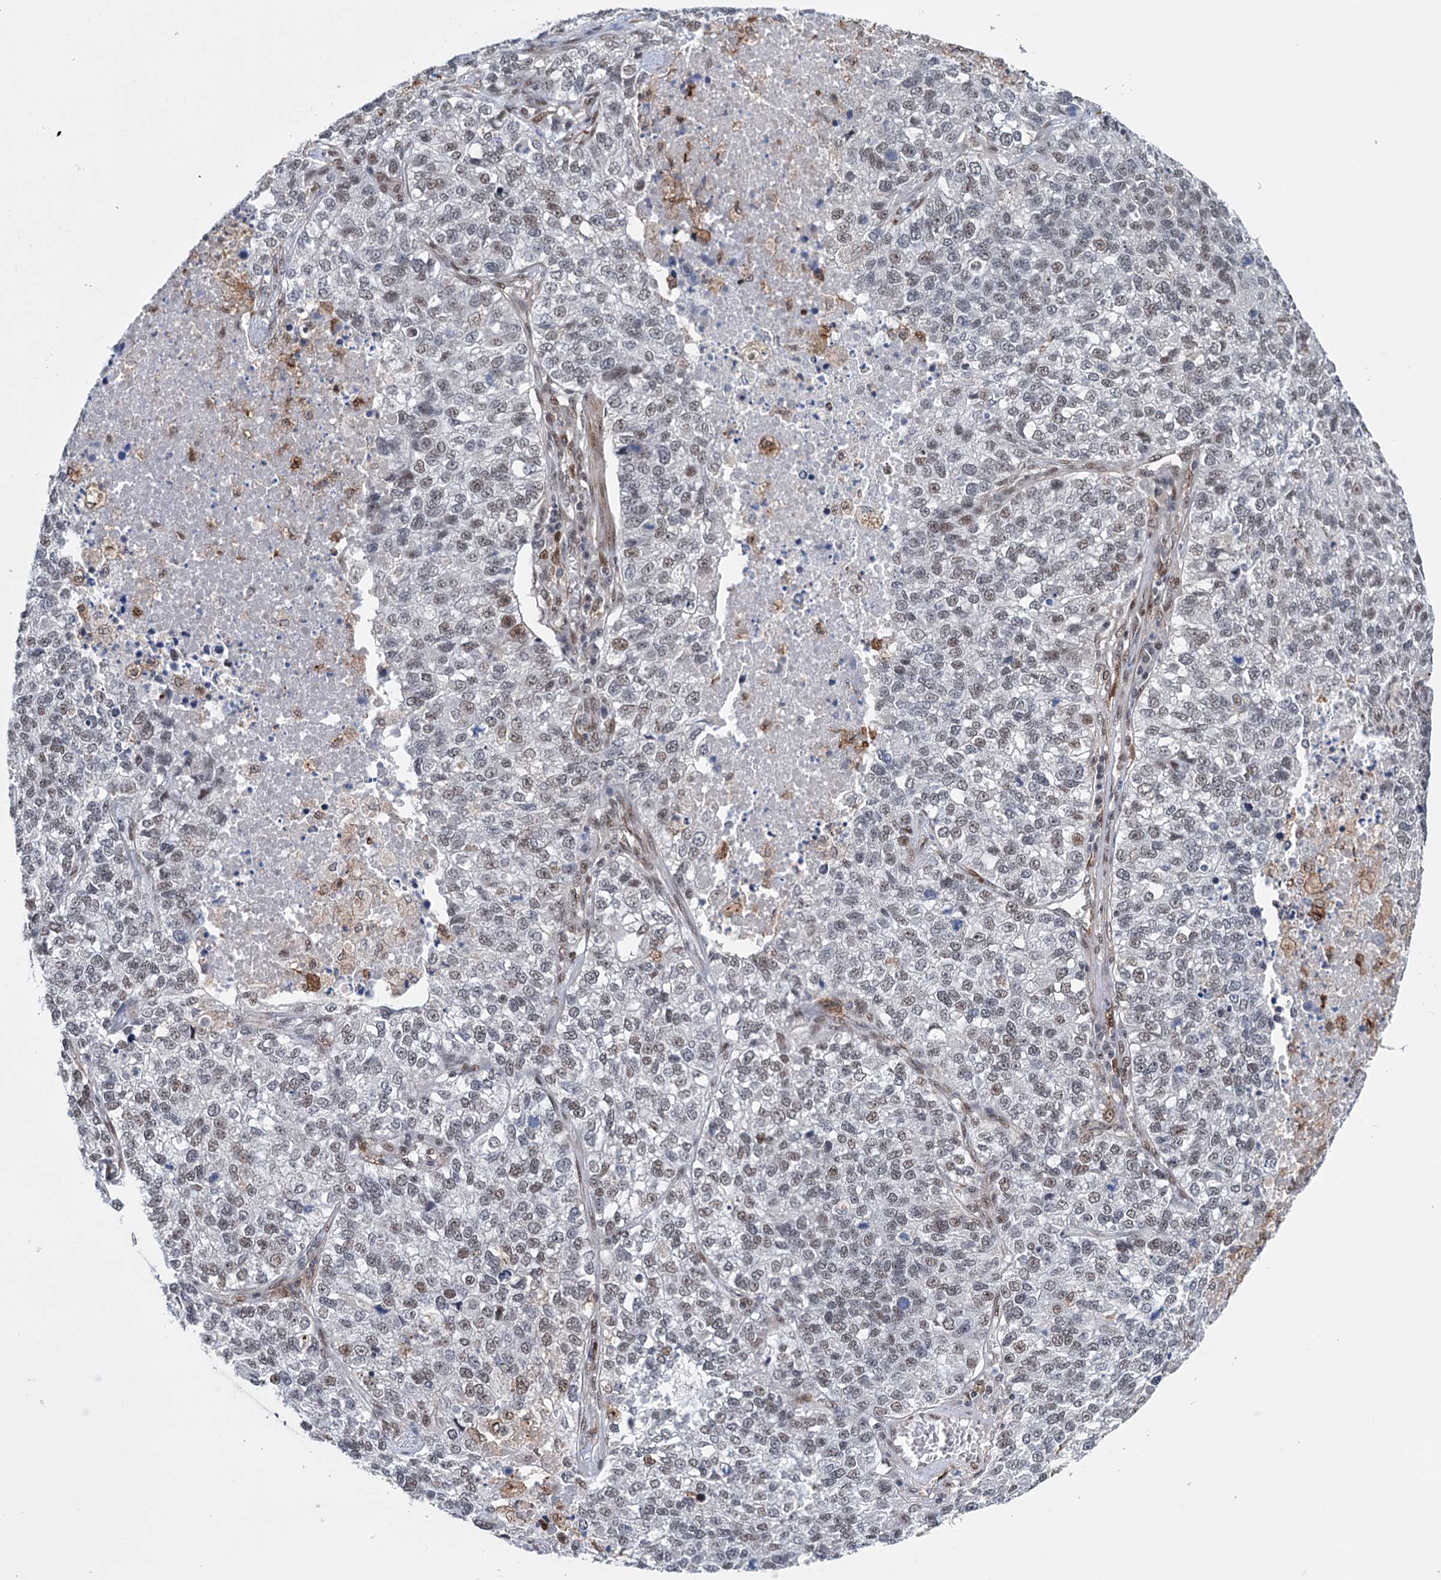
{"staining": {"intensity": "weak", "quantity": "25%-75%", "location": "nuclear"}, "tissue": "lung cancer", "cell_type": "Tumor cells", "image_type": "cancer", "snomed": [{"axis": "morphology", "description": "Adenocarcinoma, NOS"}, {"axis": "topography", "description": "Lung"}], "caption": "IHC micrograph of neoplastic tissue: human lung cancer stained using immunohistochemistry shows low levels of weak protein expression localized specifically in the nuclear of tumor cells, appearing as a nuclear brown color.", "gene": "FAM53A", "patient": {"sex": "male", "age": 49}}